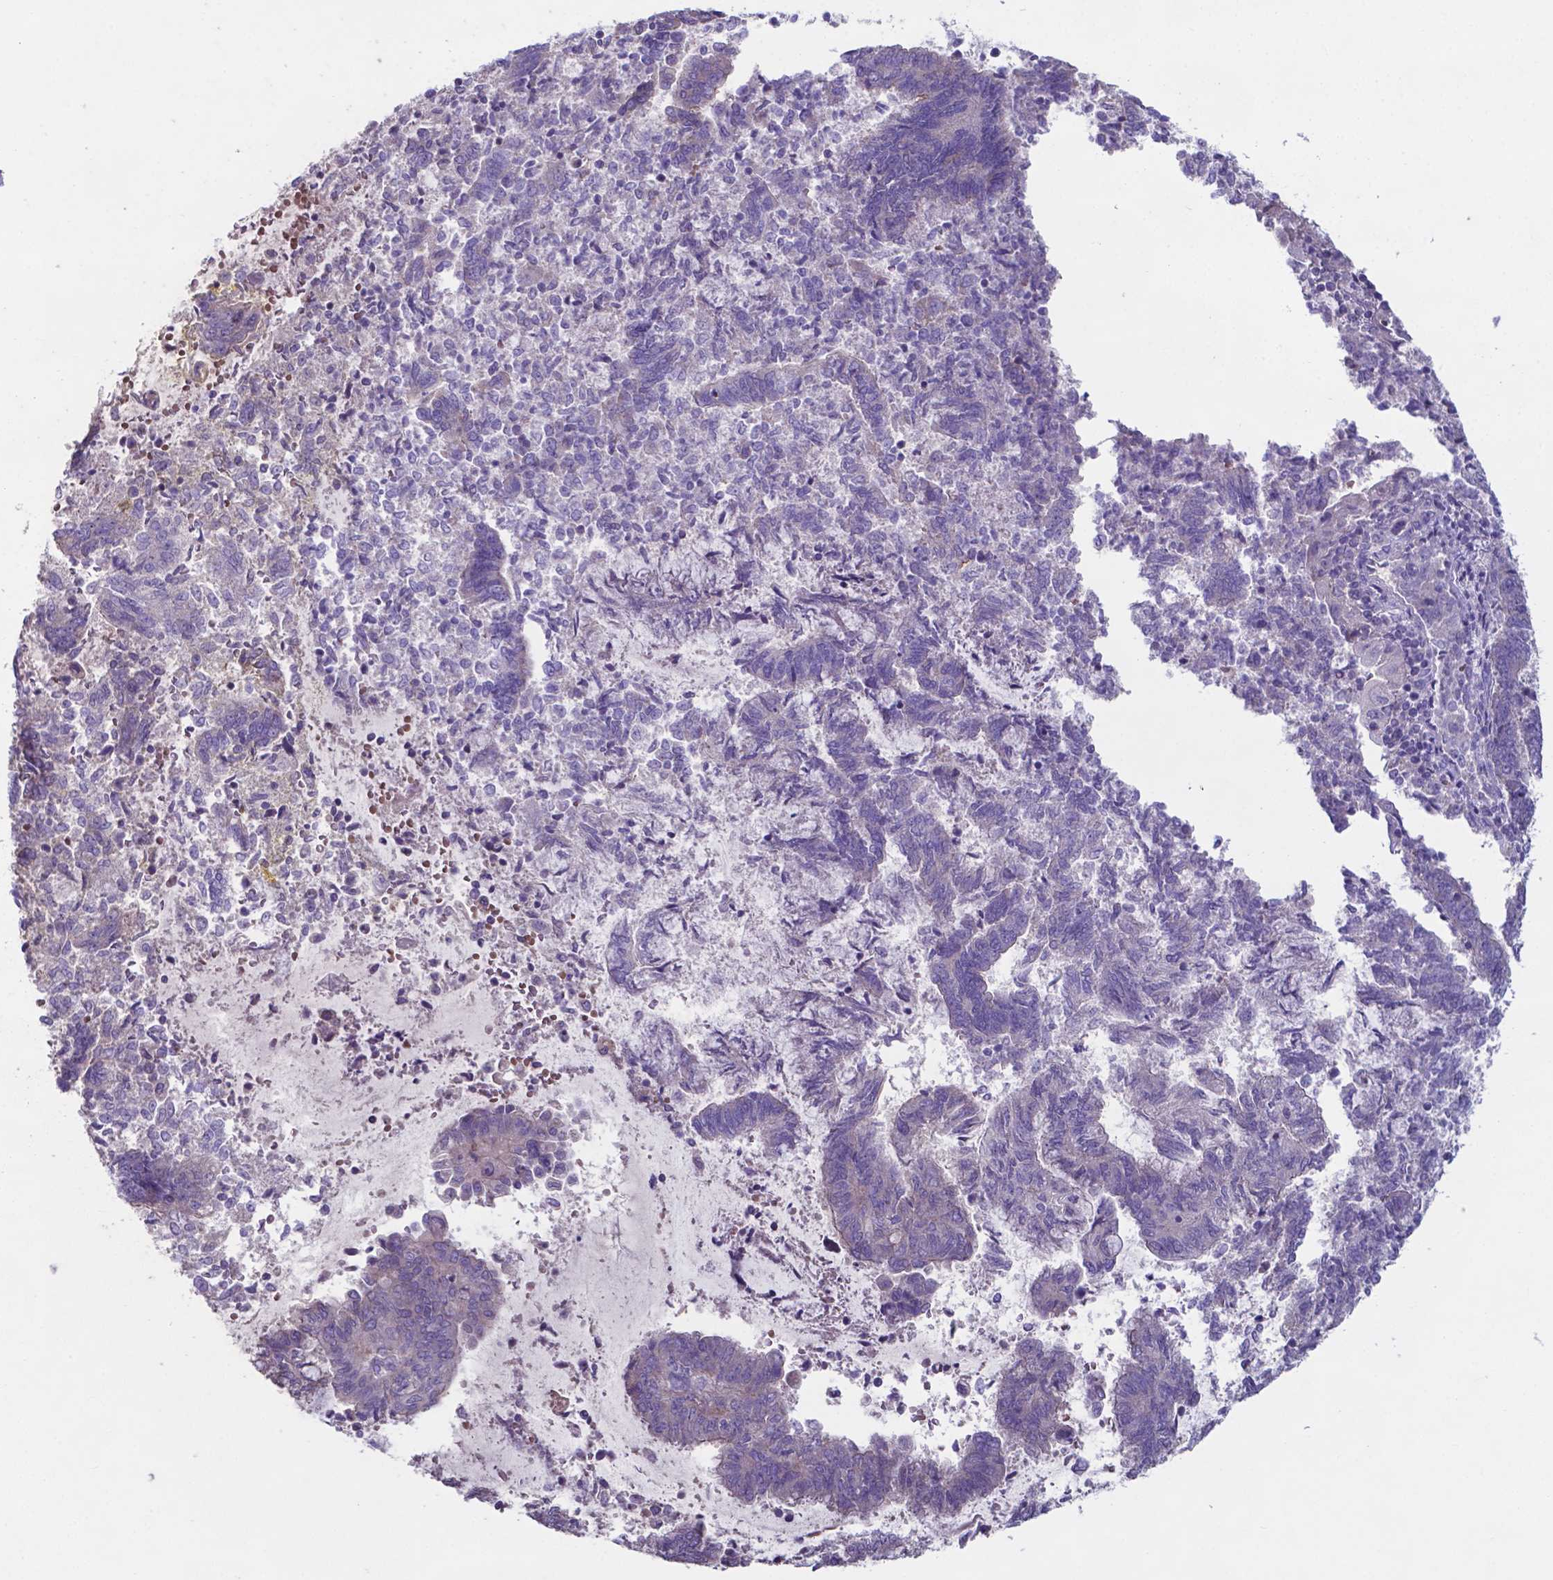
{"staining": {"intensity": "negative", "quantity": "none", "location": "none"}, "tissue": "endometrial cancer", "cell_type": "Tumor cells", "image_type": "cancer", "snomed": [{"axis": "morphology", "description": "Adenocarcinoma, NOS"}, {"axis": "topography", "description": "Endometrium"}], "caption": "Immunohistochemical staining of endometrial cancer reveals no significant staining in tumor cells.", "gene": "TYRO3", "patient": {"sex": "female", "age": 65}}